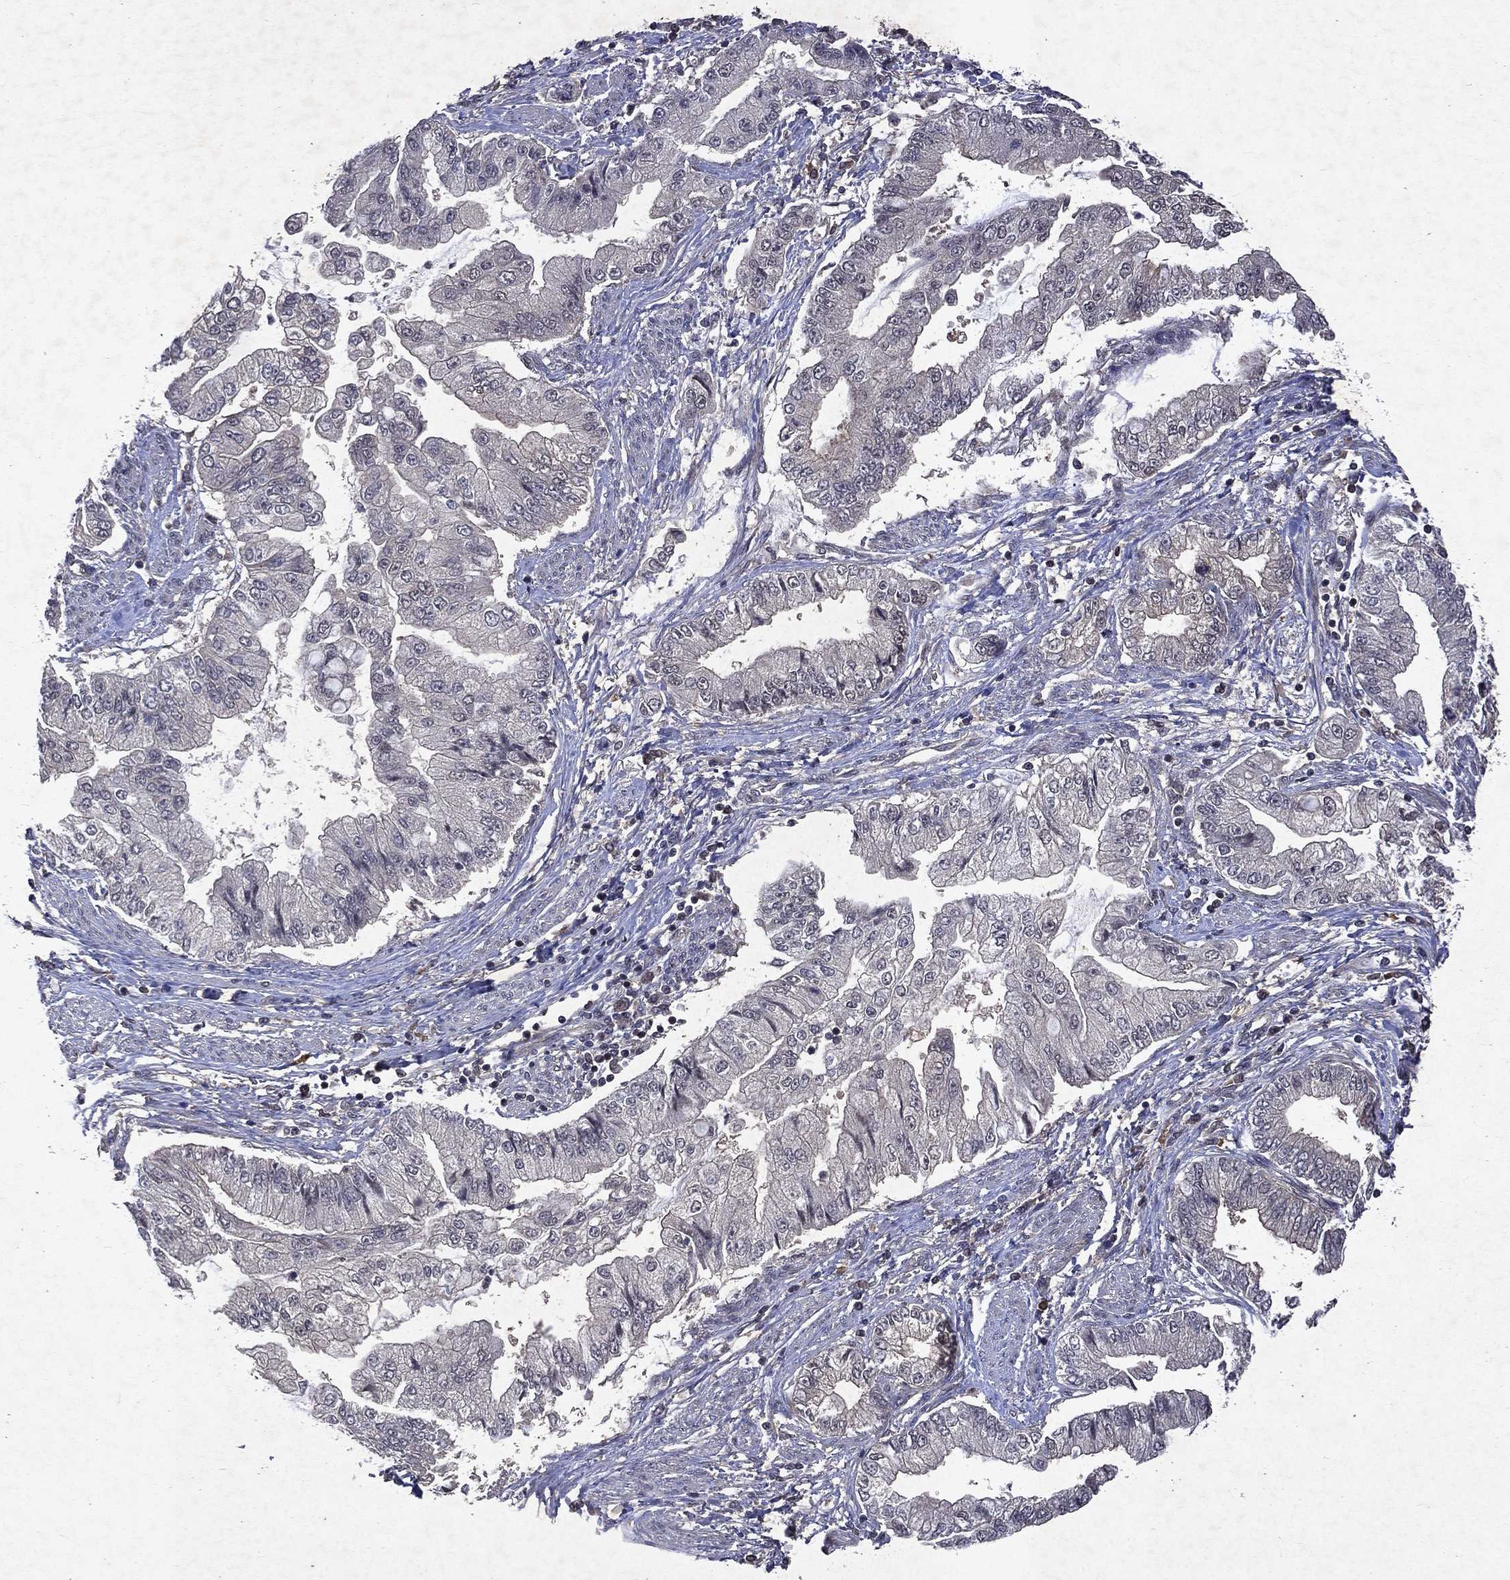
{"staining": {"intensity": "moderate", "quantity": "<25%", "location": "cytoplasmic/membranous"}, "tissue": "stomach cancer", "cell_type": "Tumor cells", "image_type": "cancer", "snomed": [{"axis": "morphology", "description": "Adenocarcinoma, NOS"}, {"axis": "topography", "description": "Stomach, upper"}], "caption": "Stomach cancer (adenocarcinoma) was stained to show a protein in brown. There is low levels of moderate cytoplasmic/membranous positivity in about <25% of tumor cells. The protein of interest is shown in brown color, while the nuclei are stained blue.", "gene": "MTAP", "patient": {"sex": "female", "age": 74}}